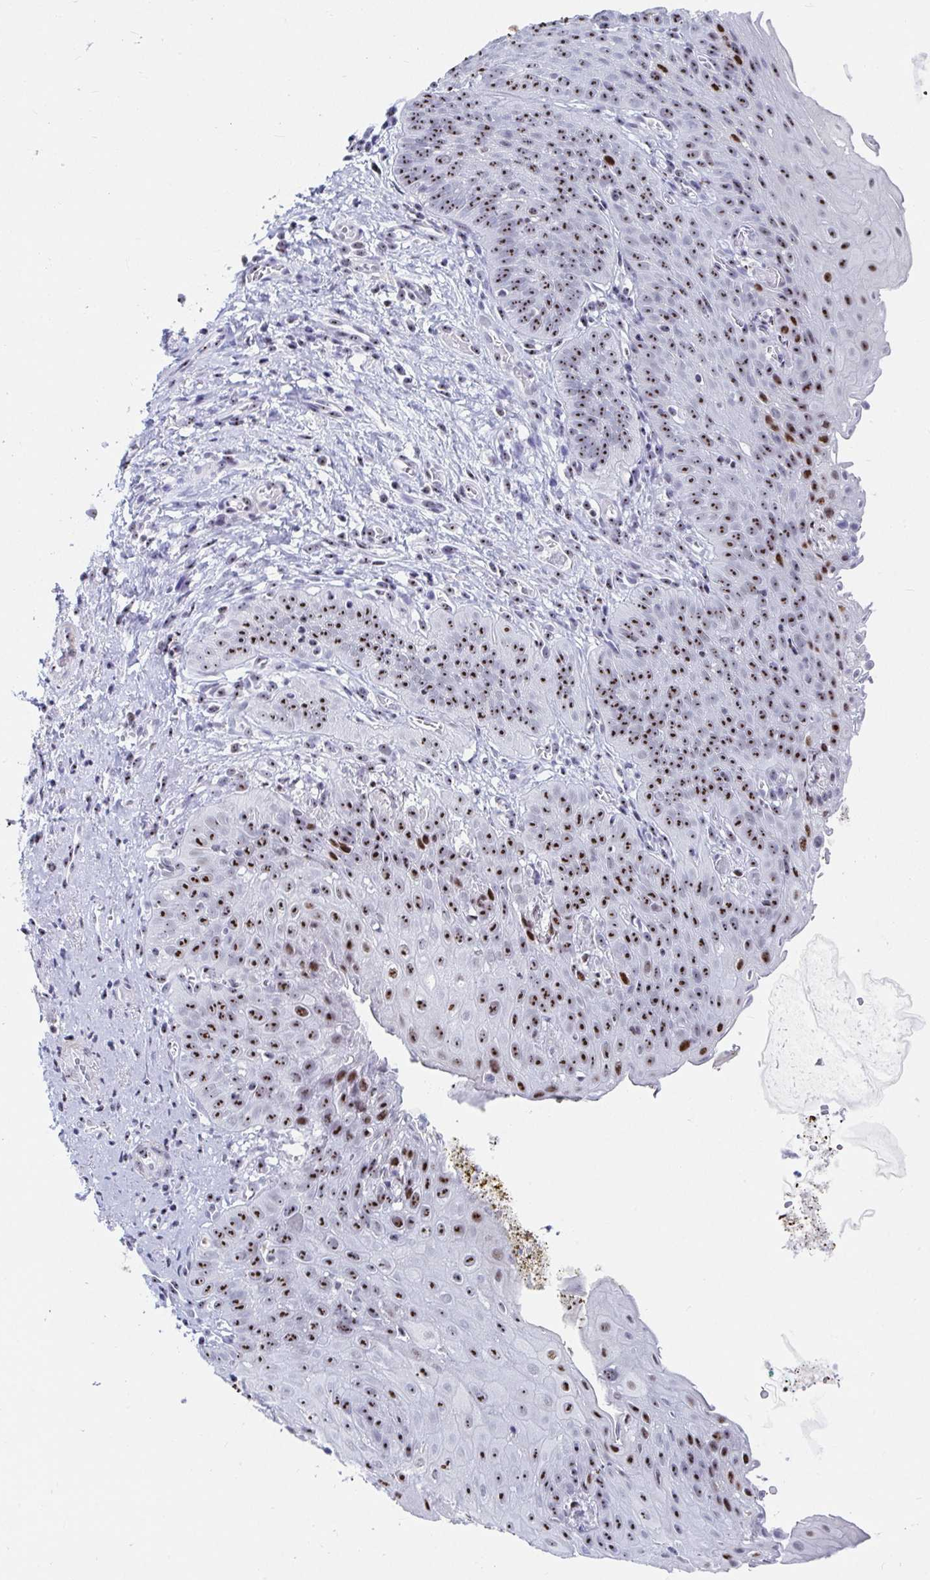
{"staining": {"intensity": "moderate", "quantity": "25%-75%", "location": "nuclear"}, "tissue": "esophagus", "cell_type": "Squamous epithelial cells", "image_type": "normal", "snomed": [{"axis": "morphology", "description": "Normal tissue, NOS"}, {"axis": "topography", "description": "Esophagus"}], "caption": "High-power microscopy captured an IHC histopathology image of benign esophagus, revealing moderate nuclear staining in about 25%-75% of squamous epithelial cells.", "gene": "SIRT7", "patient": {"sex": "male", "age": 71}}